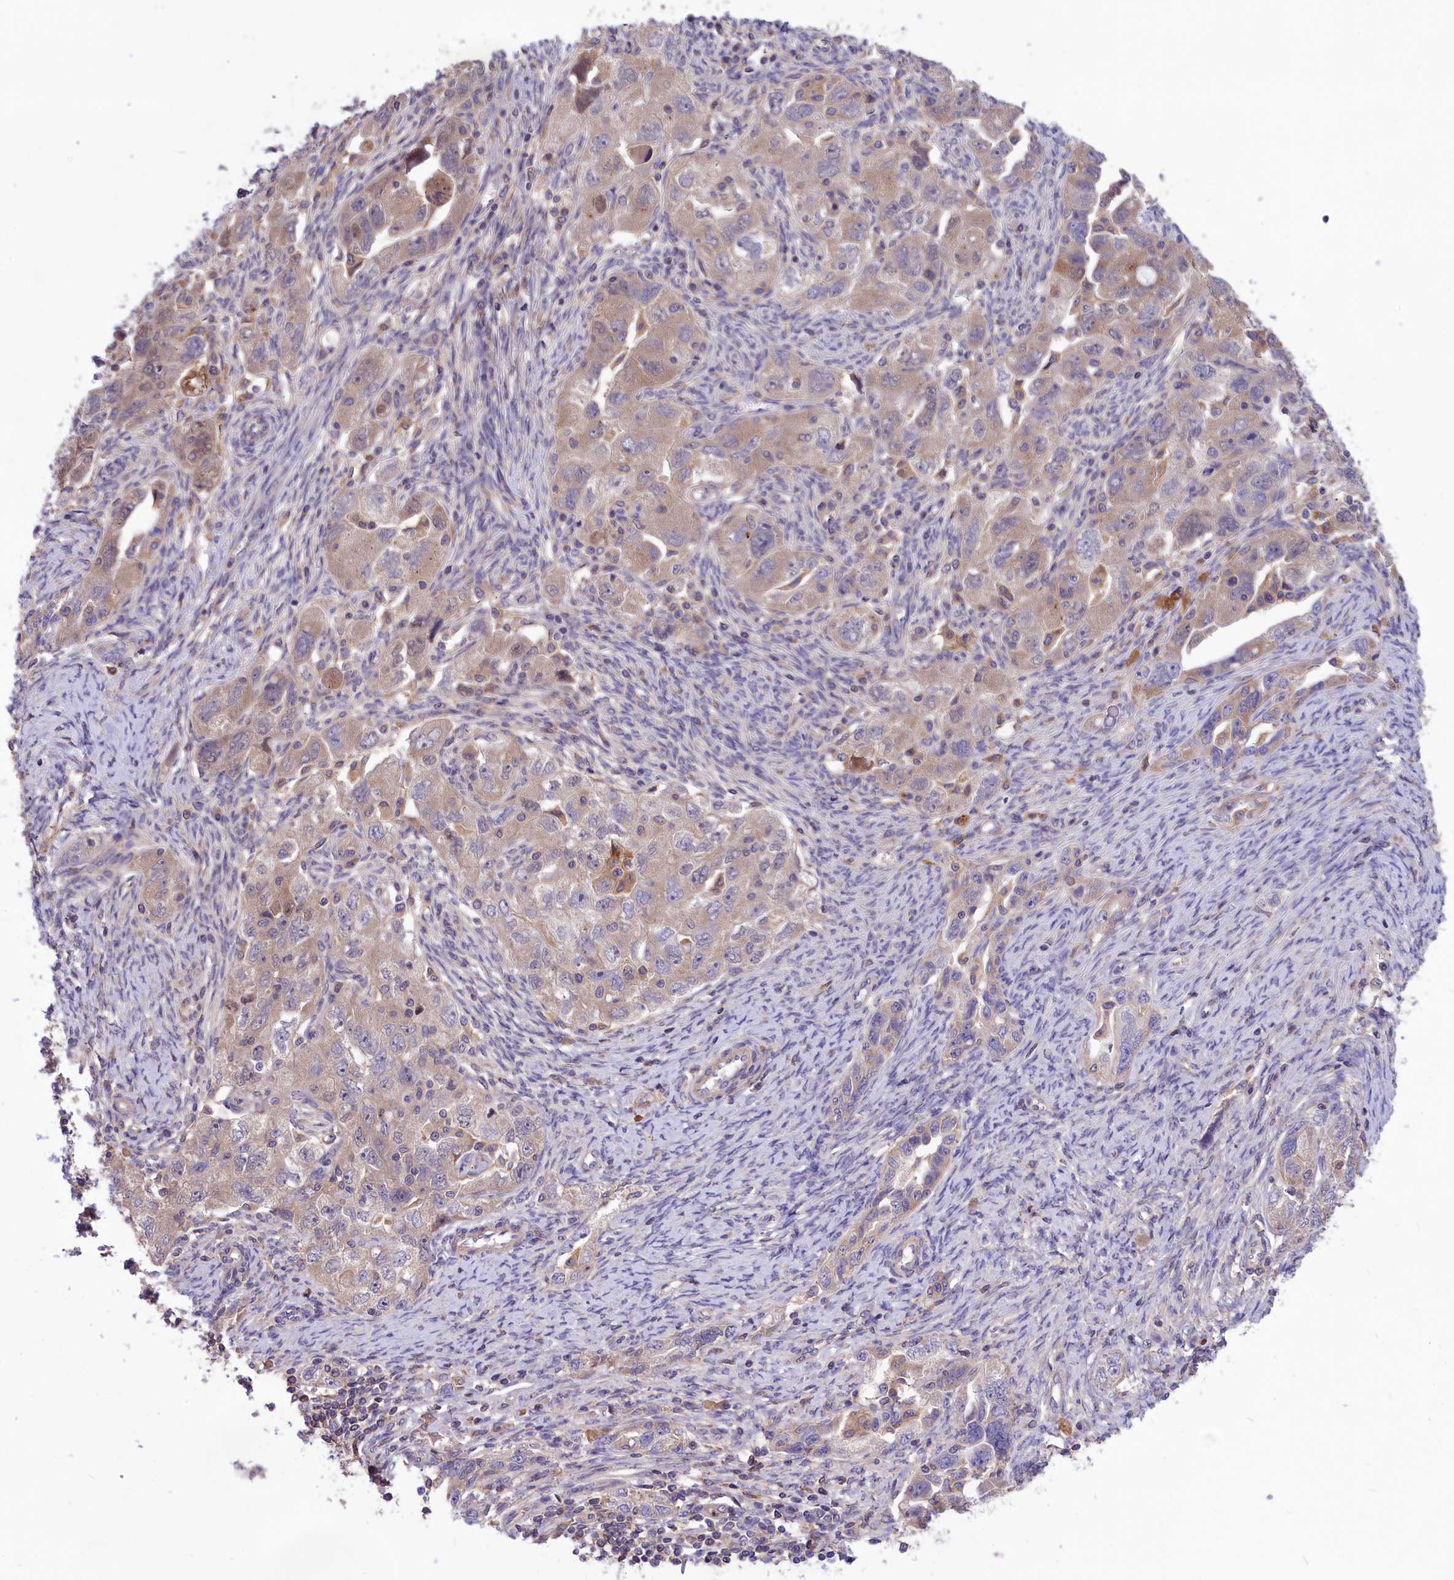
{"staining": {"intensity": "weak", "quantity": "25%-75%", "location": "cytoplasmic/membranous"}, "tissue": "ovarian cancer", "cell_type": "Tumor cells", "image_type": "cancer", "snomed": [{"axis": "morphology", "description": "Carcinoma, NOS"}, {"axis": "morphology", "description": "Cystadenocarcinoma, serous, NOS"}, {"axis": "topography", "description": "Ovary"}], "caption": "Human ovarian cancer stained for a protein (brown) demonstrates weak cytoplasmic/membranous positive expression in approximately 25%-75% of tumor cells.", "gene": "AMDHD2", "patient": {"sex": "female", "age": 69}}